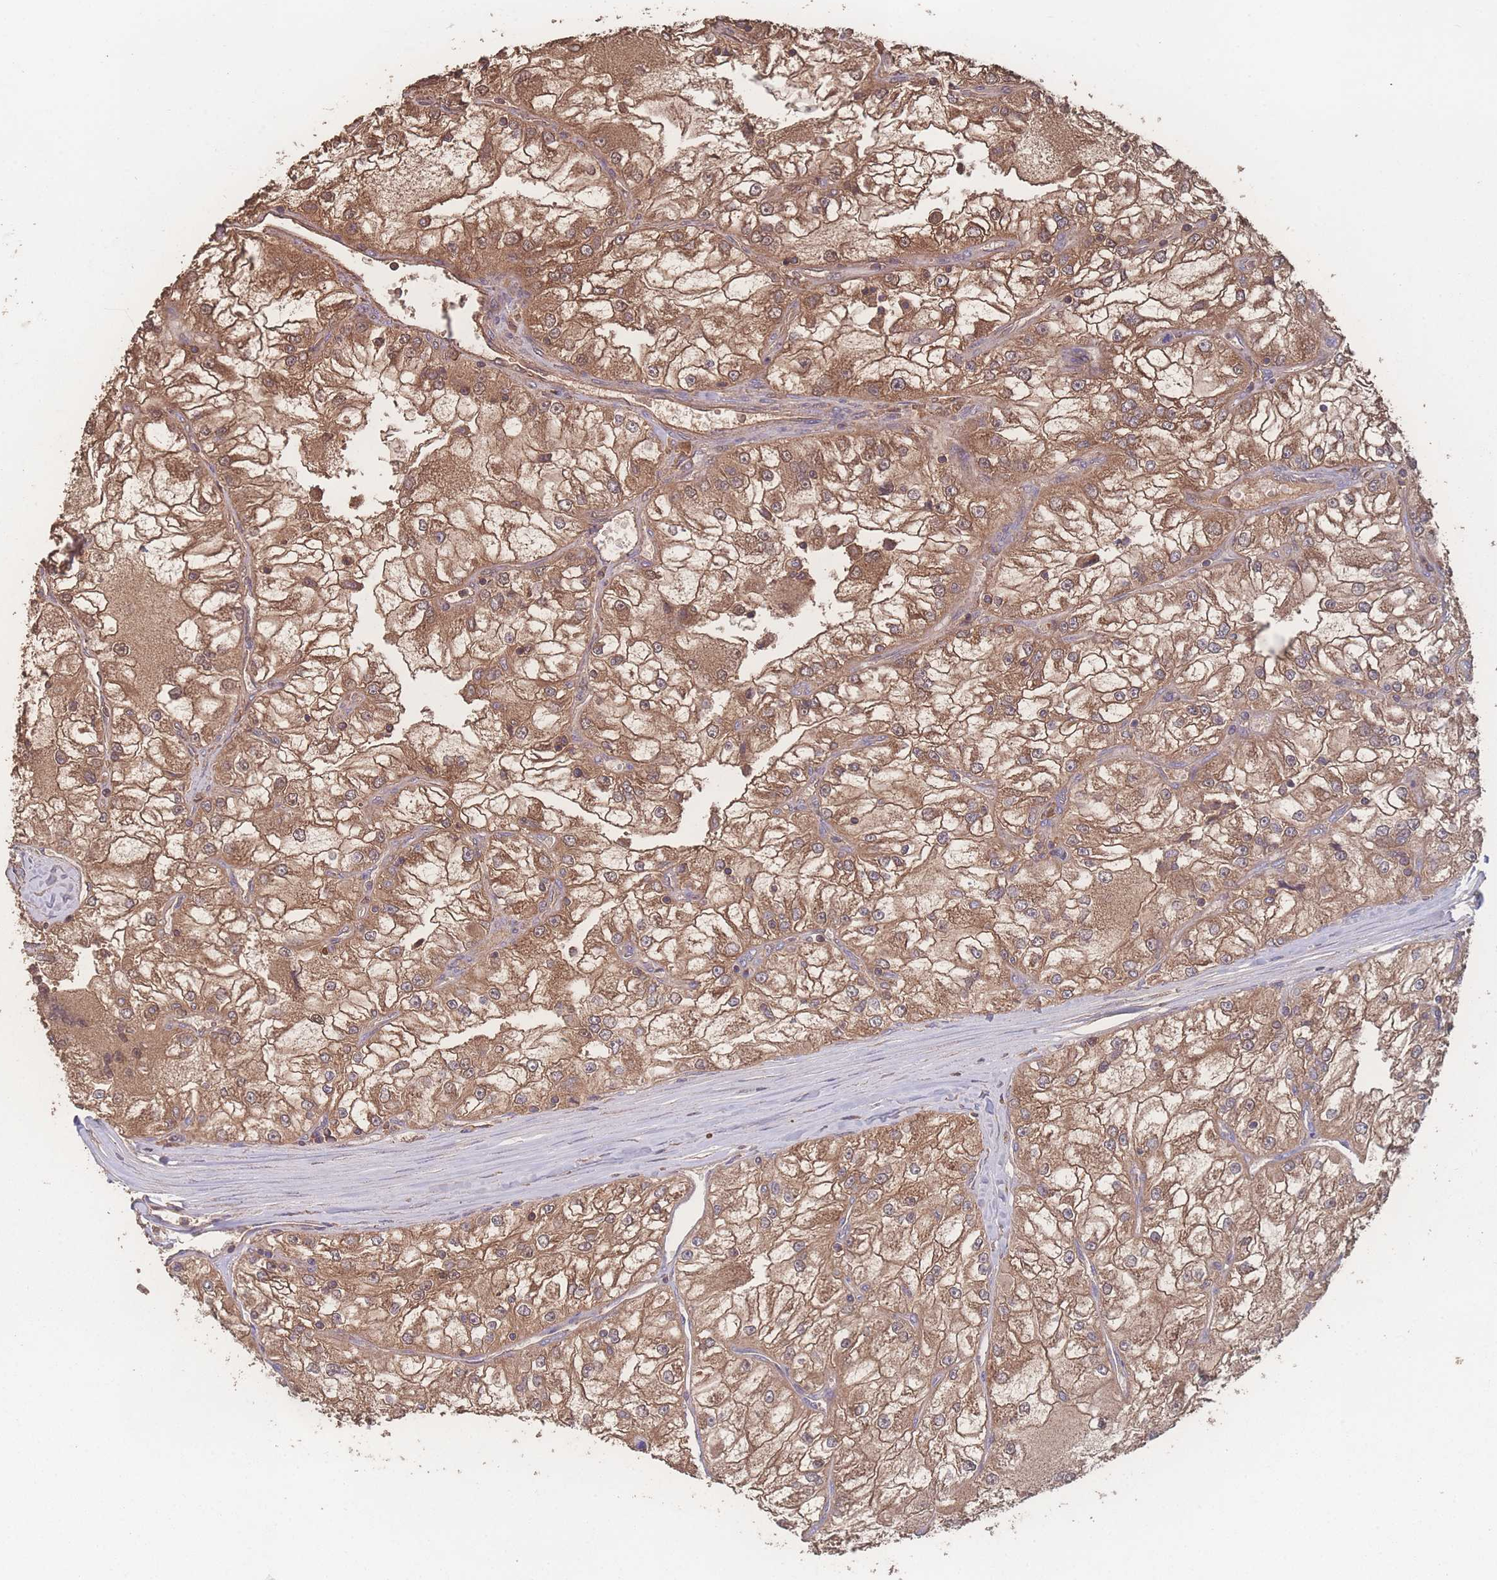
{"staining": {"intensity": "moderate", "quantity": ">75%", "location": "cytoplasmic/membranous,nuclear"}, "tissue": "renal cancer", "cell_type": "Tumor cells", "image_type": "cancer", "snomed": [{"axis": "morphology", "description": "Adenocarcinoma, NOS"}, {"axis": "topography", "description": "Kidney"}], "caption": "Protein staining of renal cancer tissue displays moderate cytoplasmic/membranous and nuclear staining in about >75% of tumor cells.", "gene": "ATXN10", "patient": {"sex": "female", "age": 72}}